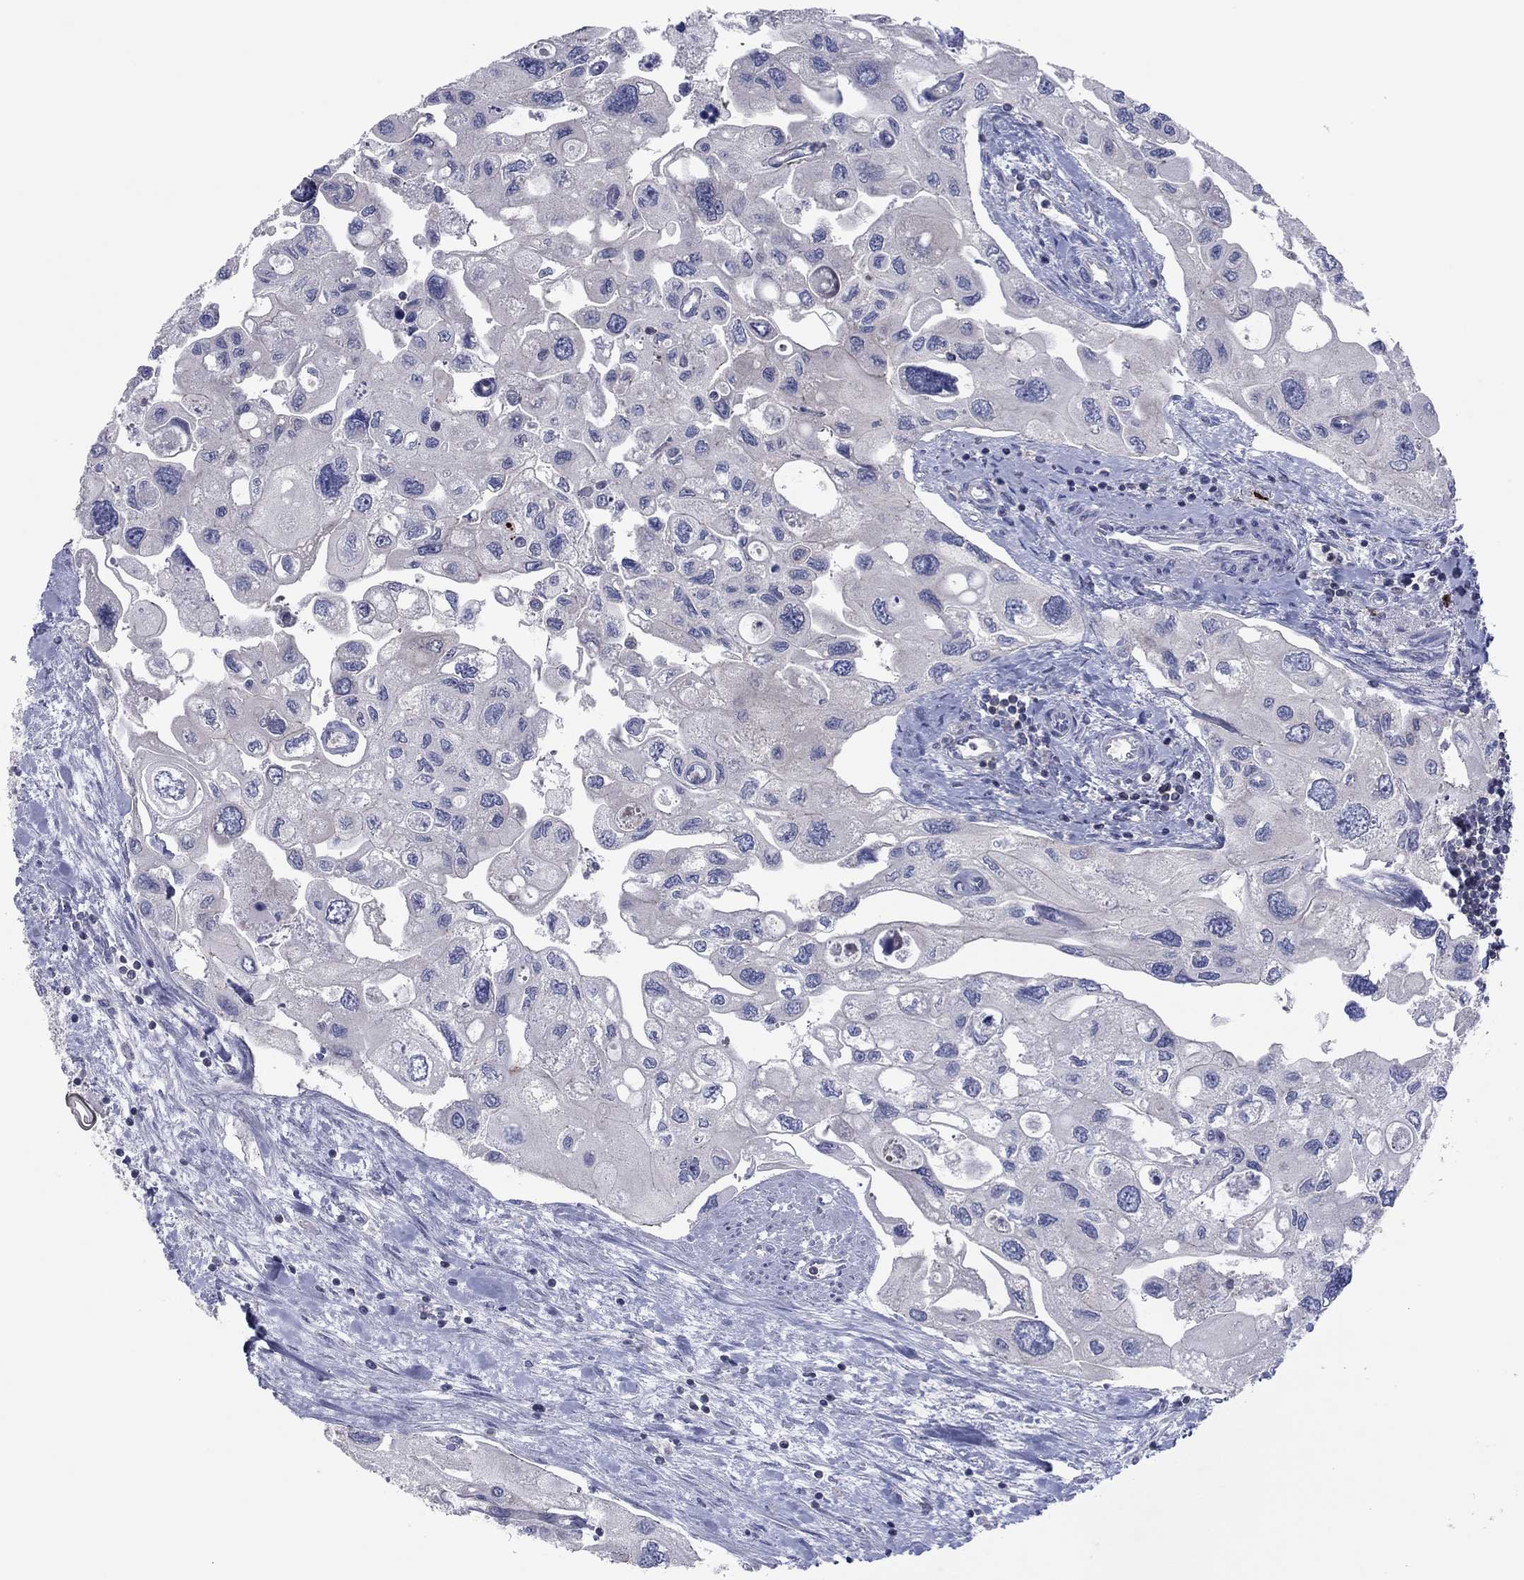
{"staining": {"intensity": "negative", "quantity": "none", "location": "none"}, "tissue": "urothelial cancer", "cell_type": "Tumor cells", "image_type": "cancer", "snomed": [{"axis": "morphology", "description": "Urothelial carcinoma, High grade"}, {"axis": "topography", "description": "Urinary bladder"}], "caption": "A photomicrograph of human urothelial cancer is negative for staining in tumor cells.", "gene": "PVR", "patient": {"sex": "male", "age": 59}}